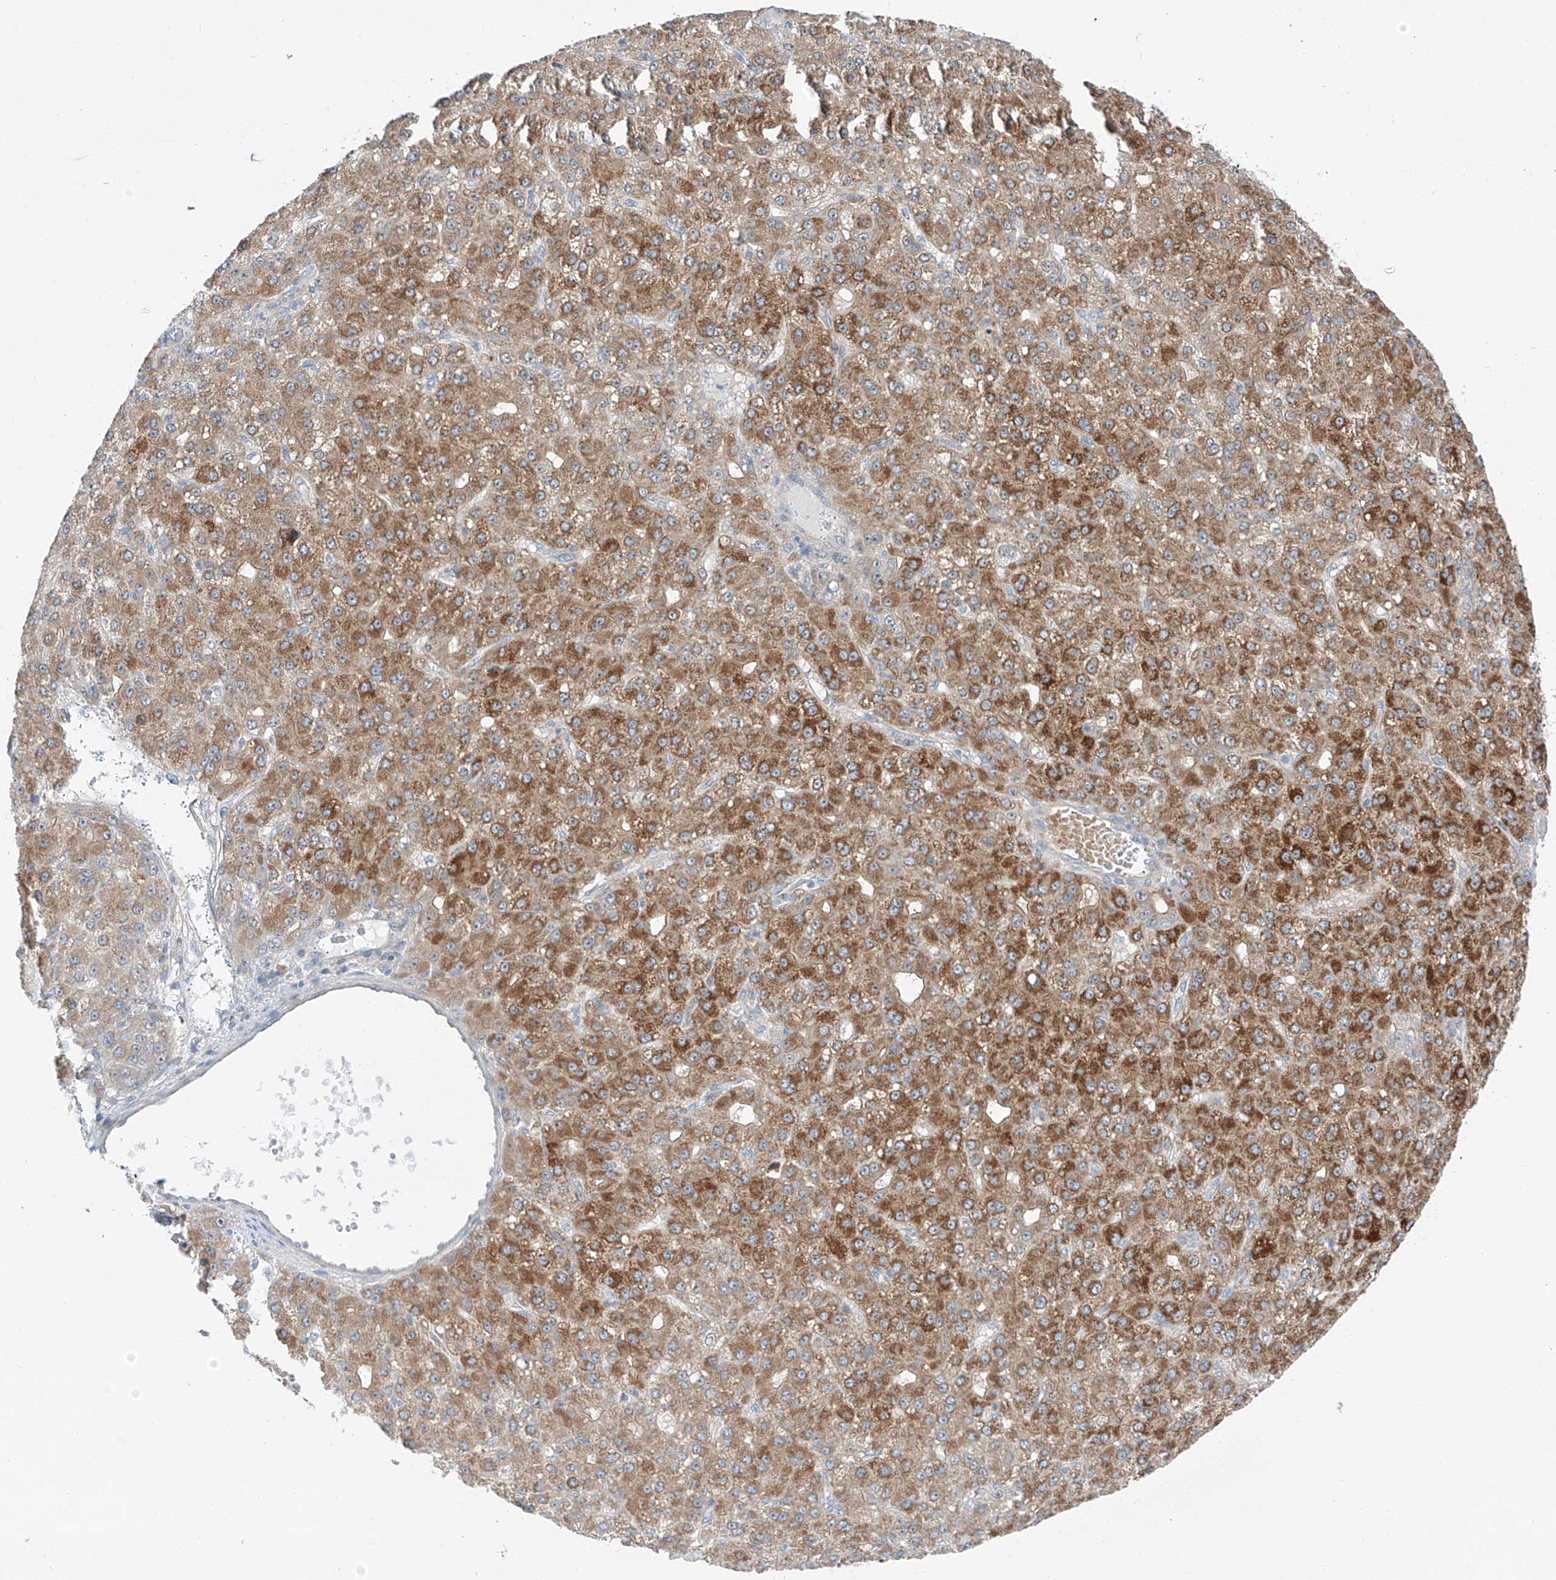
{"staining": {"intensity": "strong", "quantity": "25%-75%", "location": "cytoplasmic/membranous"}, "tissue": "liver cancer", "cell_type": "Tumor cells", "image_type": "cancer", "snomed": [{"axis": "morphology", "description": "Carcinoma, Hepatocellular, NOS"}, {"axis": "topography", "description": "Liver"}], "caption": "Hepatocellular carcinoma (liver) tissue demonstrates strong cytoplasmic/membranous expression in about 25%-75% of tumor cells, visualized by immunohistochemistry. (Brightfield microscopy of DAB IHC at high magnification).", "gene": "CLDND1", "patient": {"sex": "male", "age": 67}}